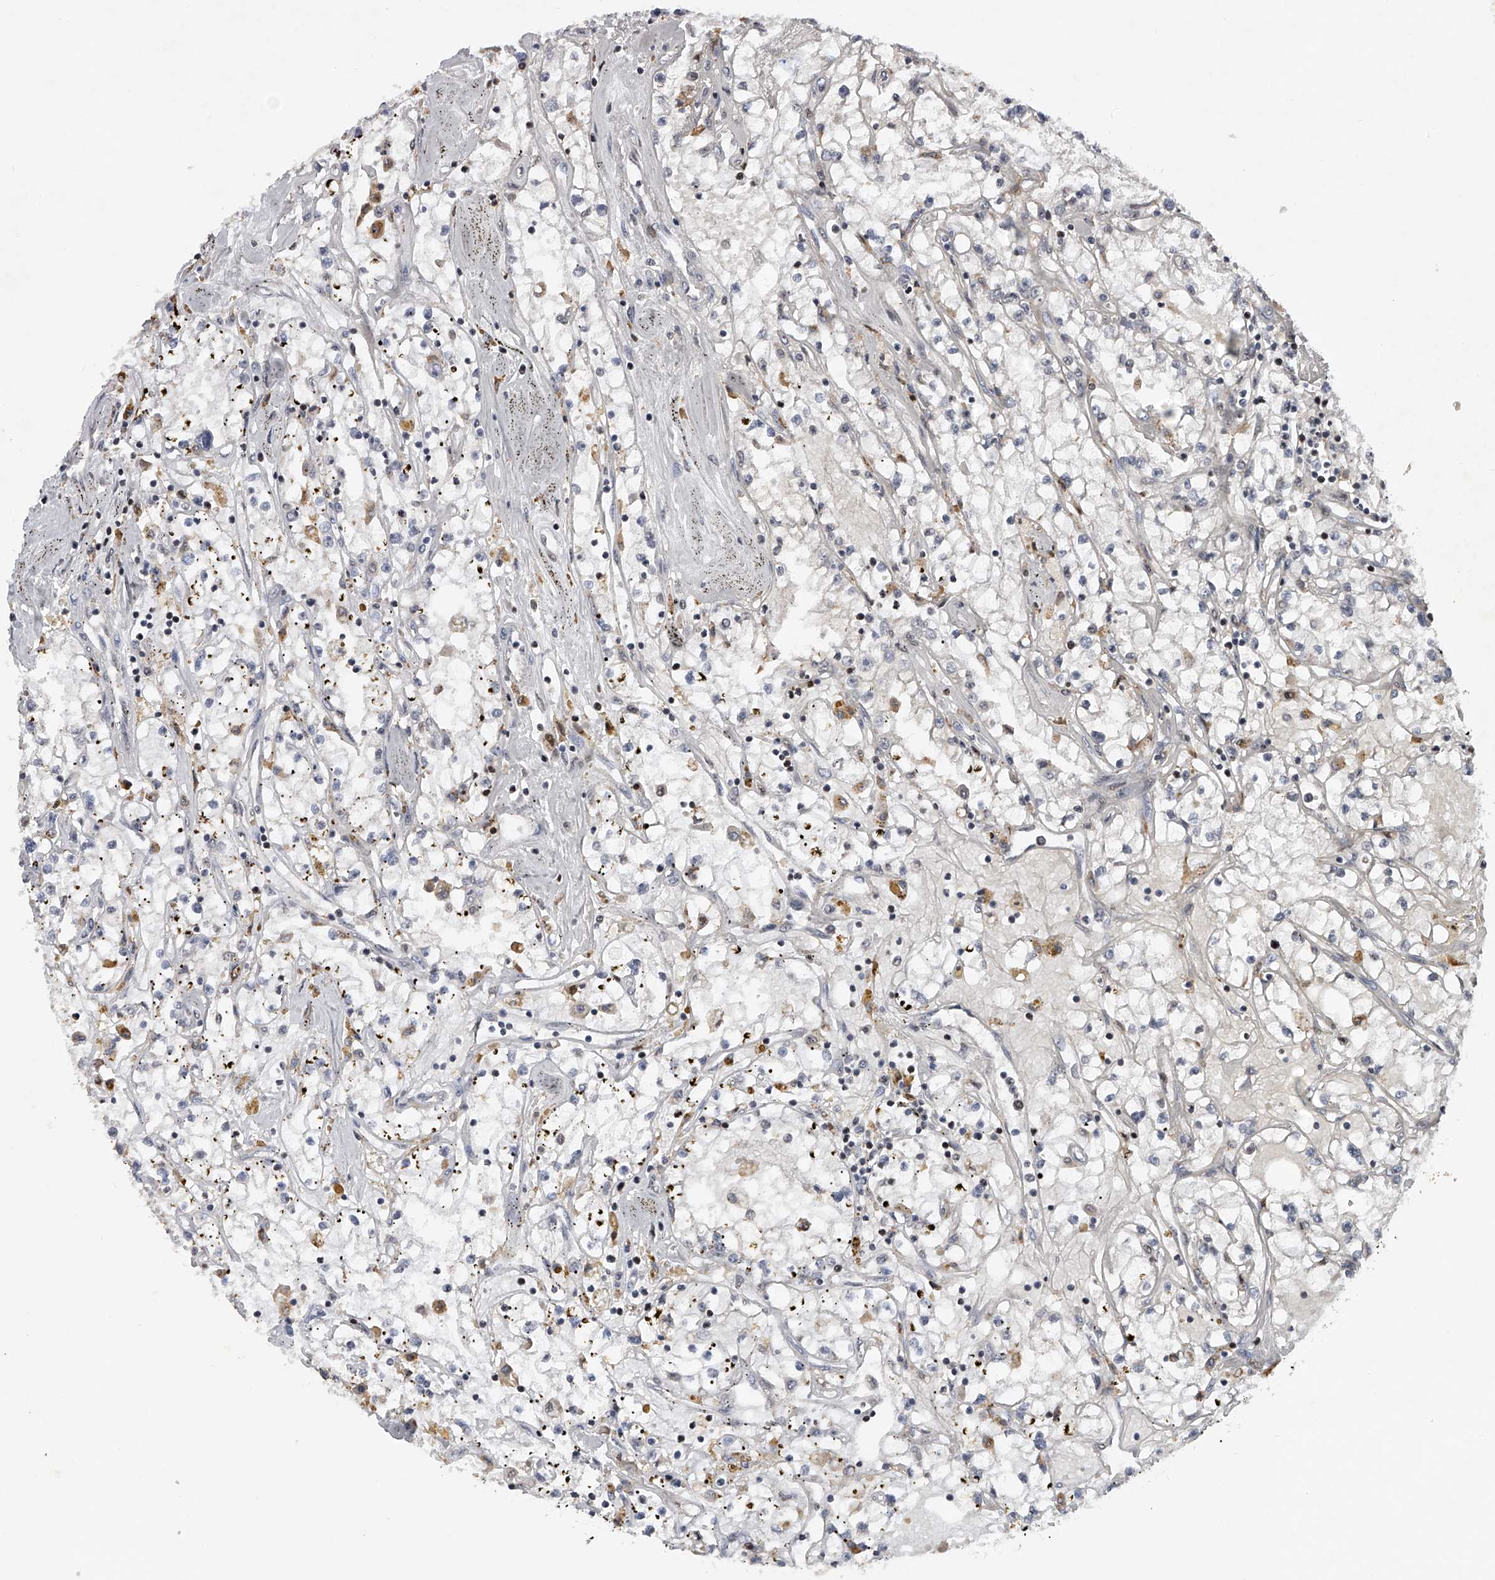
{"staining": {"intensity": "negative", "quantity": "none", "location": "none"}, "tissue": "renal cancer", "cell_type": "Tumor cells", "image_type": "cancer", "snomed": [{"axis": "morphology", "description": "Adenocarcinoma, NOS"}, {"axis": "topography", "description": "Kidney"}], "caption": "This histopathology image is of renal adenocarcinoma stained with immunohistochemistry to label a protein in brown with the nuclei are counter-stained blue. There is no positivity in tumor cells. (Brightfield microscopy of DAB immunohistochemistry at high magnification).", "gene": "RWDD2A", "patient": {"sex": "male", "age": 56}}